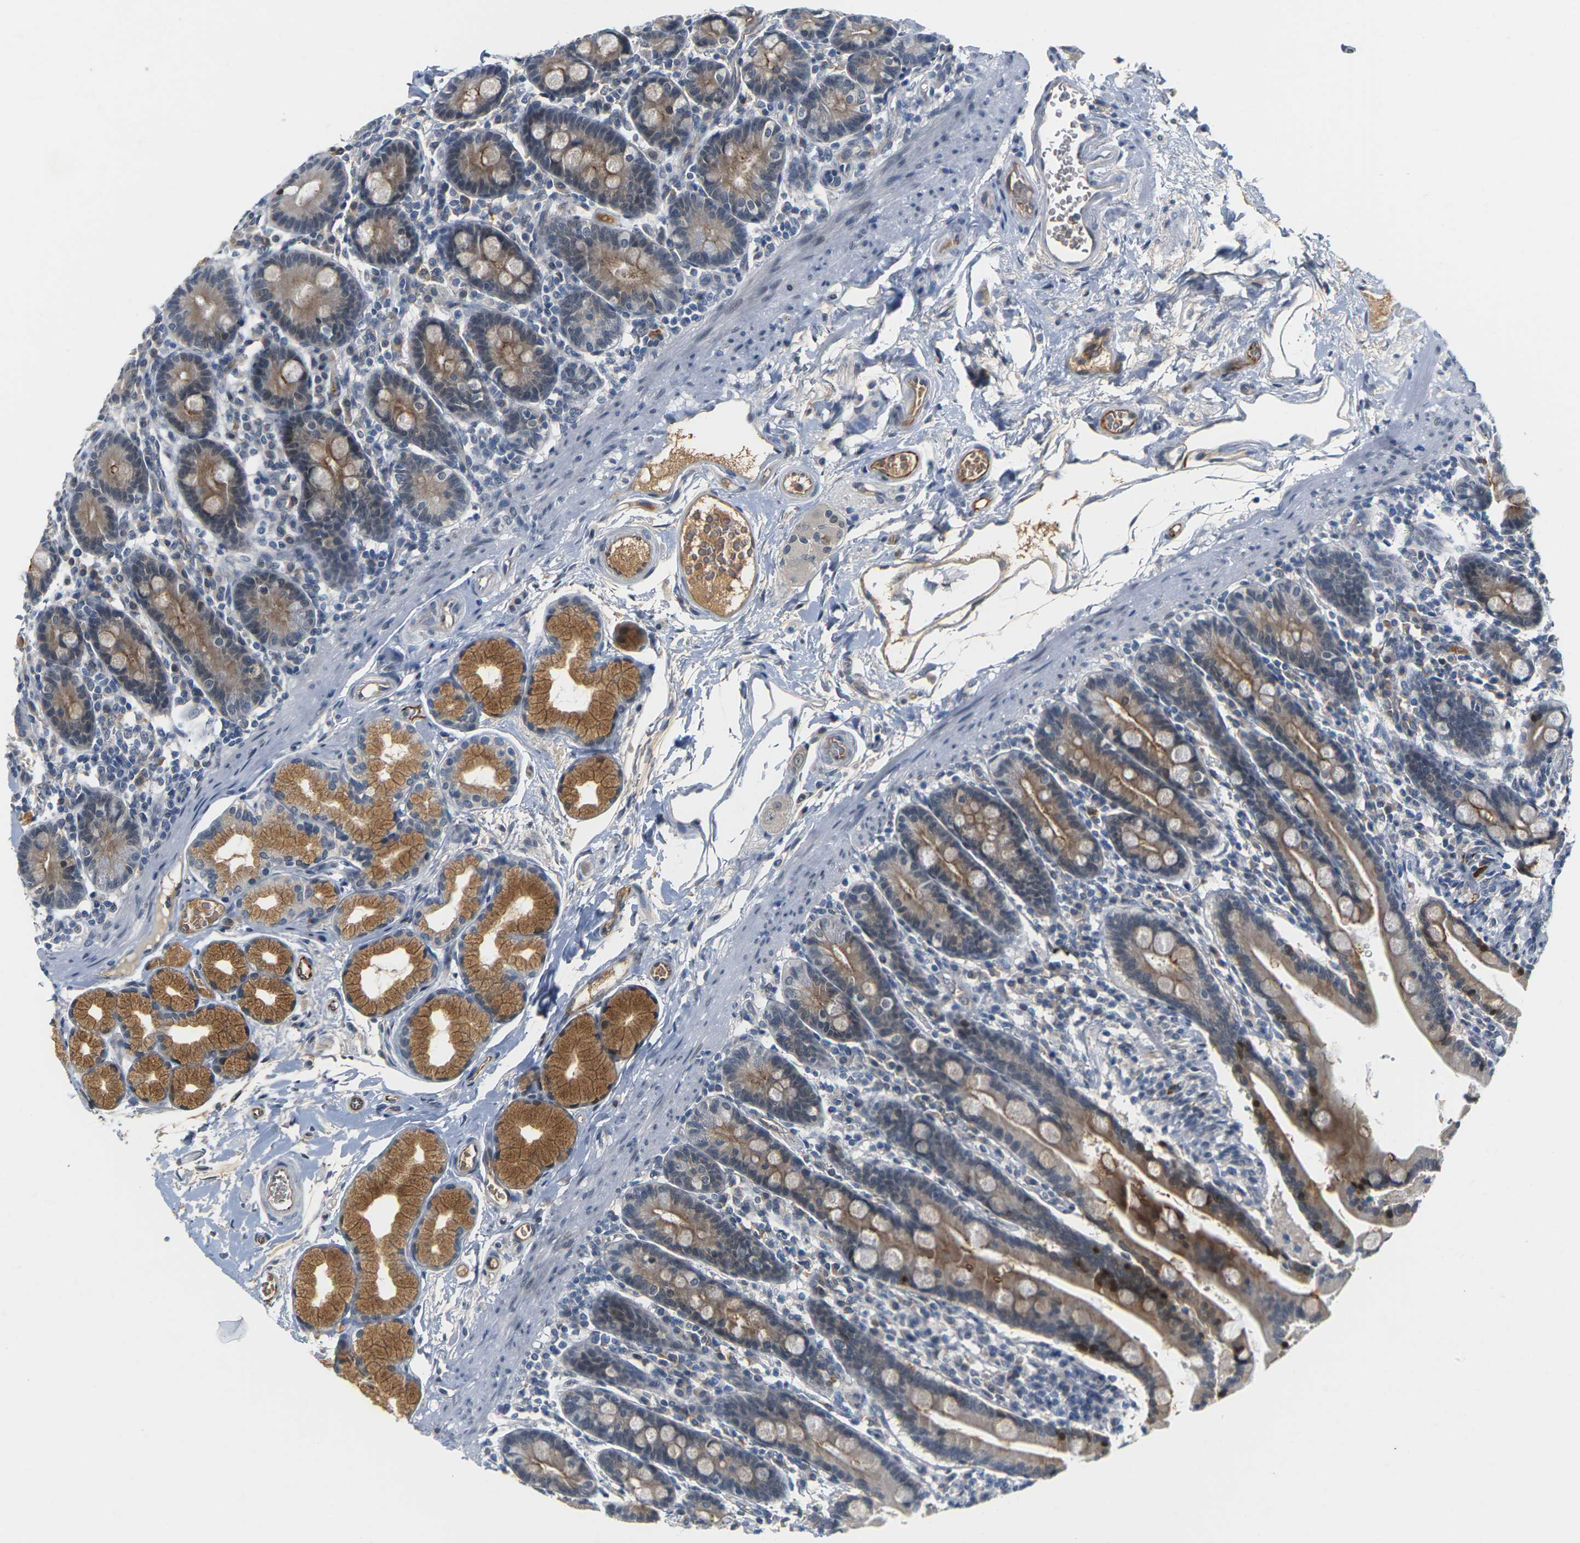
{"staining": {"intensity": "moderate", "quantity": ">75%", "location": "cytoplasmic/membranous,nuclear"}, "tissue": "duodenum", "cell_type": "Glandular cells", "image_type": "normal", "snomed": [{"axis": "morphology", "description": "Normal tissue, NOS"}, {"axis": "topography", "description": "Duodenum"}], "caption": "Glandular cells reveal moderate cytoplasmic/membranous,nuclear positivity in approximately >75% of cells in benign duodenum.", "gene": "PKP2", "patient": {"sex": "male", "age": 54}}